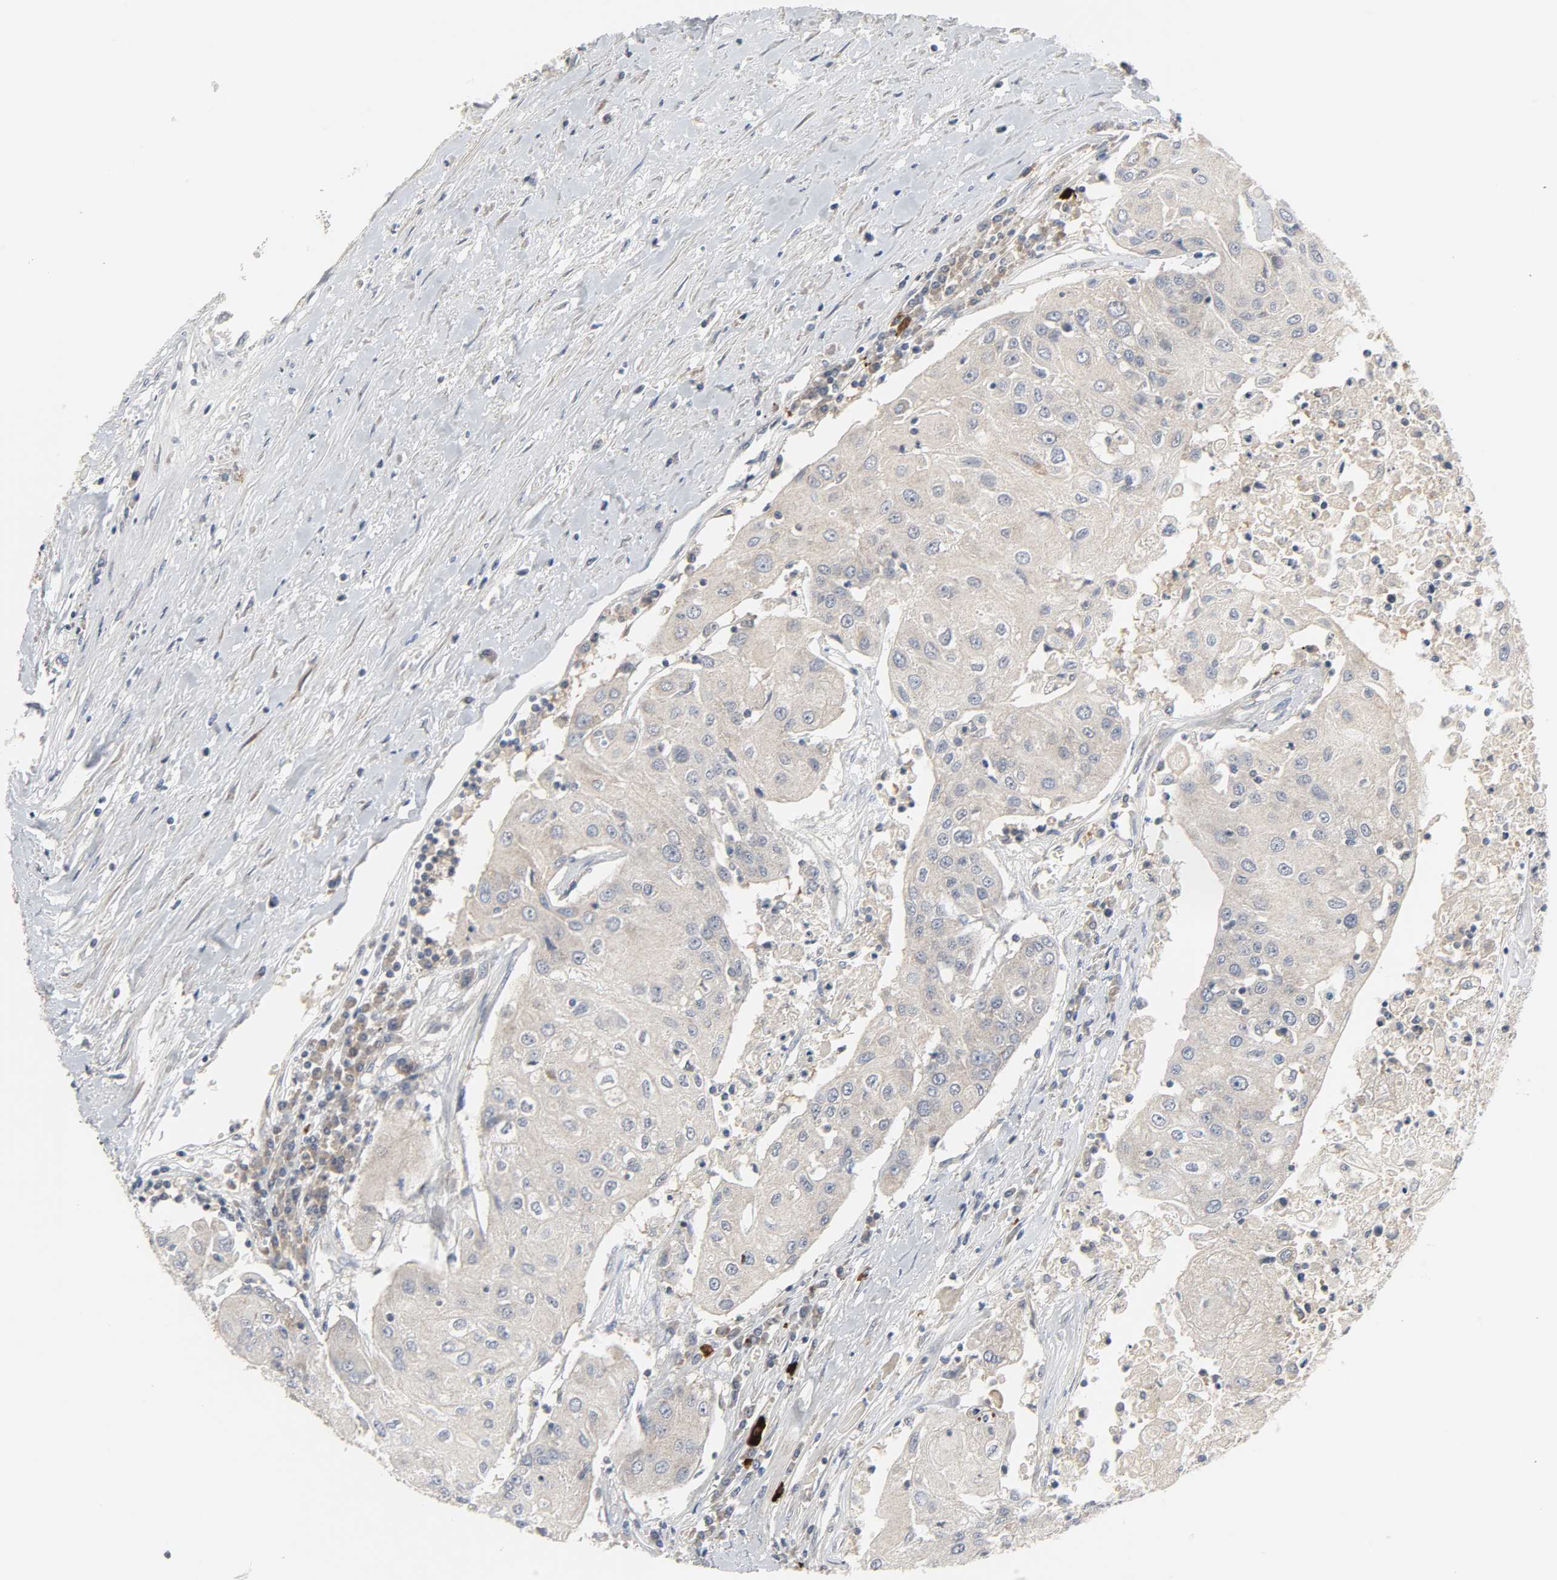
{"staining": {"intensity": "weak", "quantity": "25%-75%", "location": "cytoplasmic/membranous"}, "tissue": "urothelial cancer", "cell_type": "Tumor cells", "image_type": "cancer", "snomed": [{"axis": "morphology", "description": "Urothelial carcinoma, High grade"}, {"axis": "topography", "description": "Urinary bladder"}], "caption": "Immunohistochemical staining of human urothelial cancer displays weak cytoplasmic/membranous protein staining in about 25%-75% of tumor cells. The protein is shown in brown color, while the nuclei are stained blue.", "gene": "CLIP1", "patient": {"sex": "female", "age": 85}}